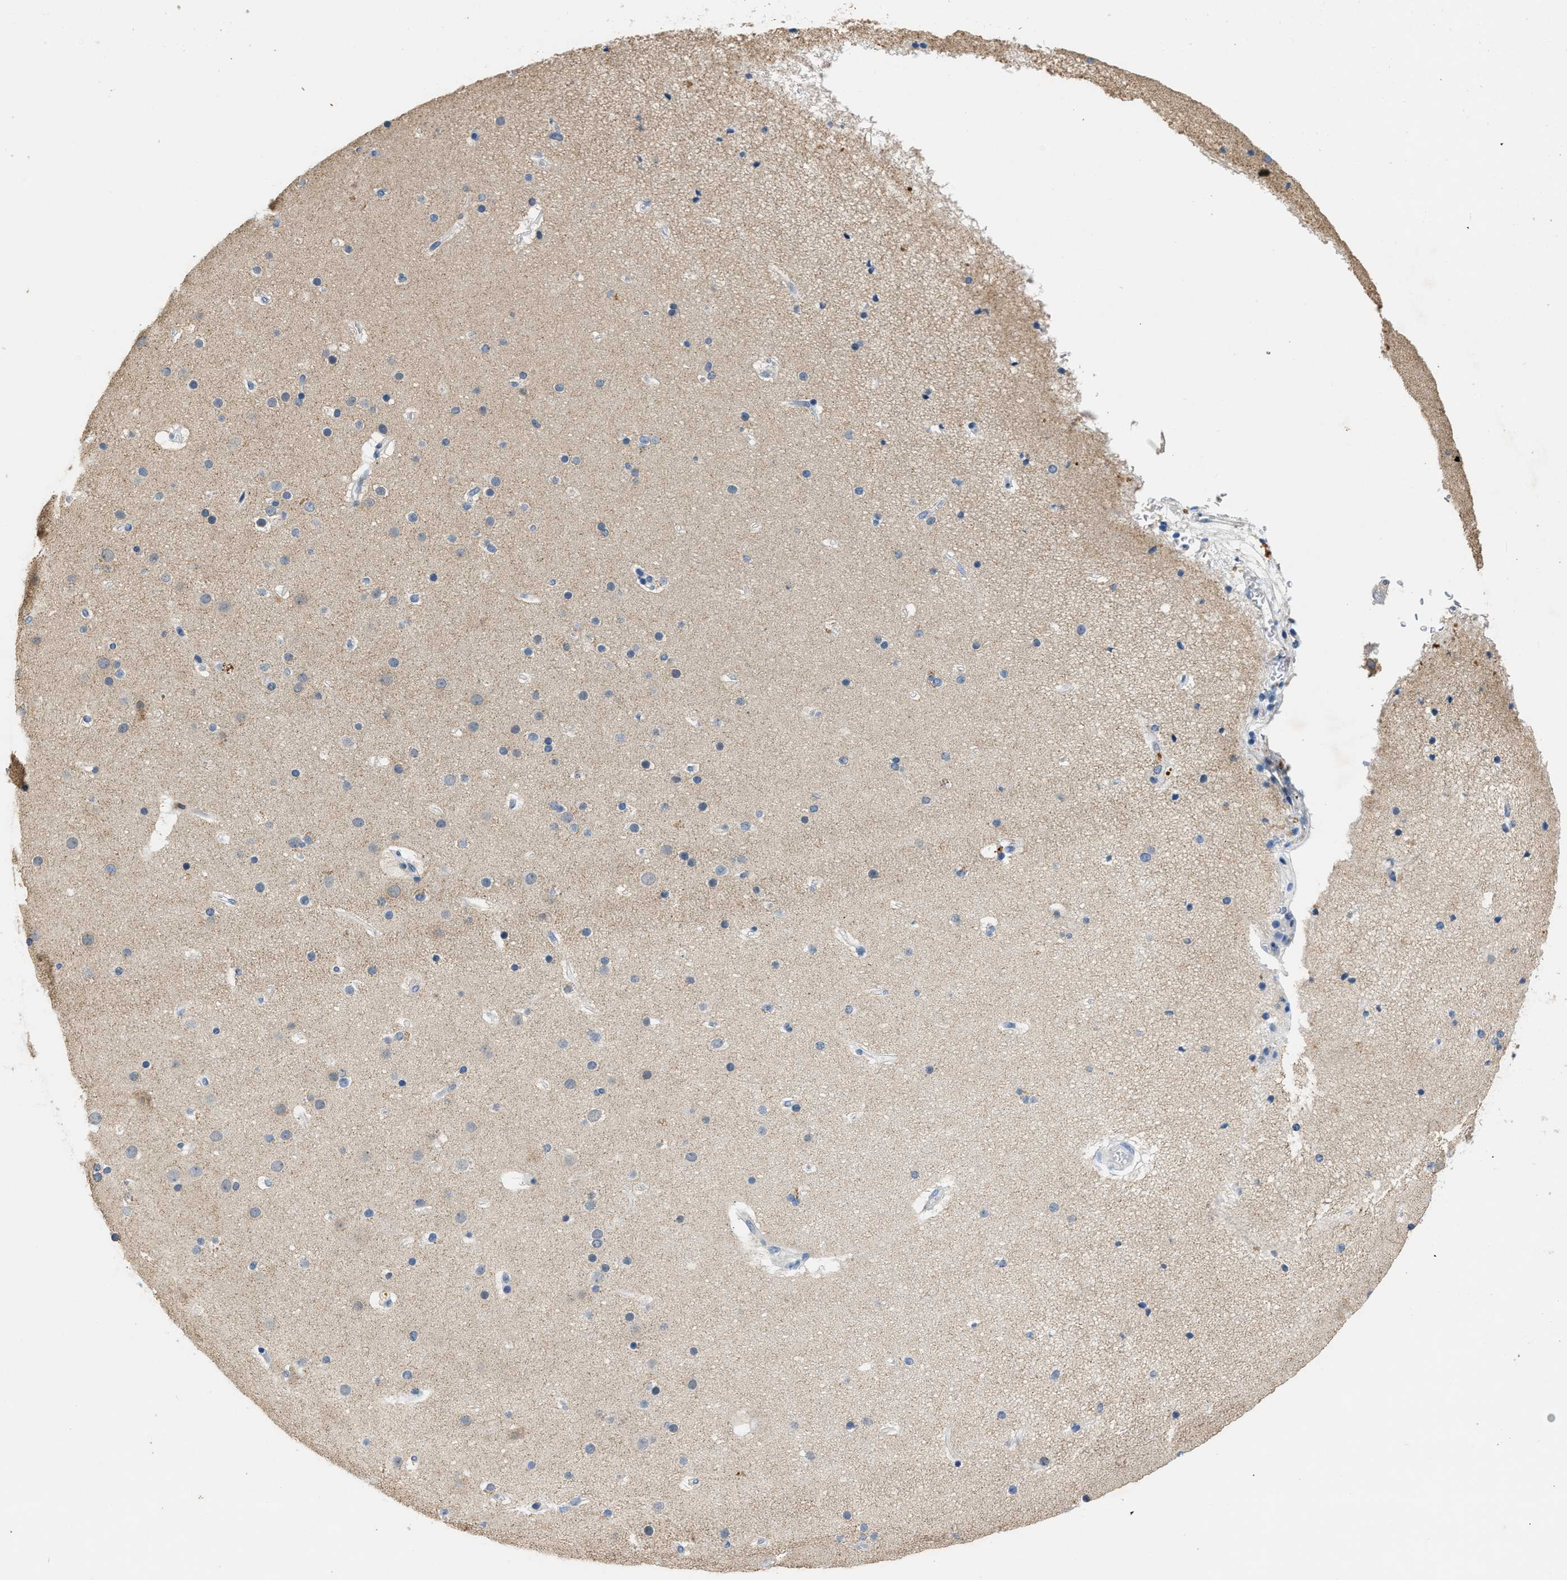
{"staining": {"intensity": "negative", "quantity": "none", "location": "none"}, "tissue": "cerebral cortex", "cell_type": "Endothelial cells", "image_type": "normal", "snomed": [{"axis": "morphology", "description": "Normal tissue, NOS"}, {"axis": "topography", "description": "Cerebral cortex"}], "caption": "Immunohistochemistry (IHC) of unremarkable human cerebral cortex shows no positivity in endothelial cells.", "gene": "TOMM34", "patient": {"sex": "male", "age": 57}}